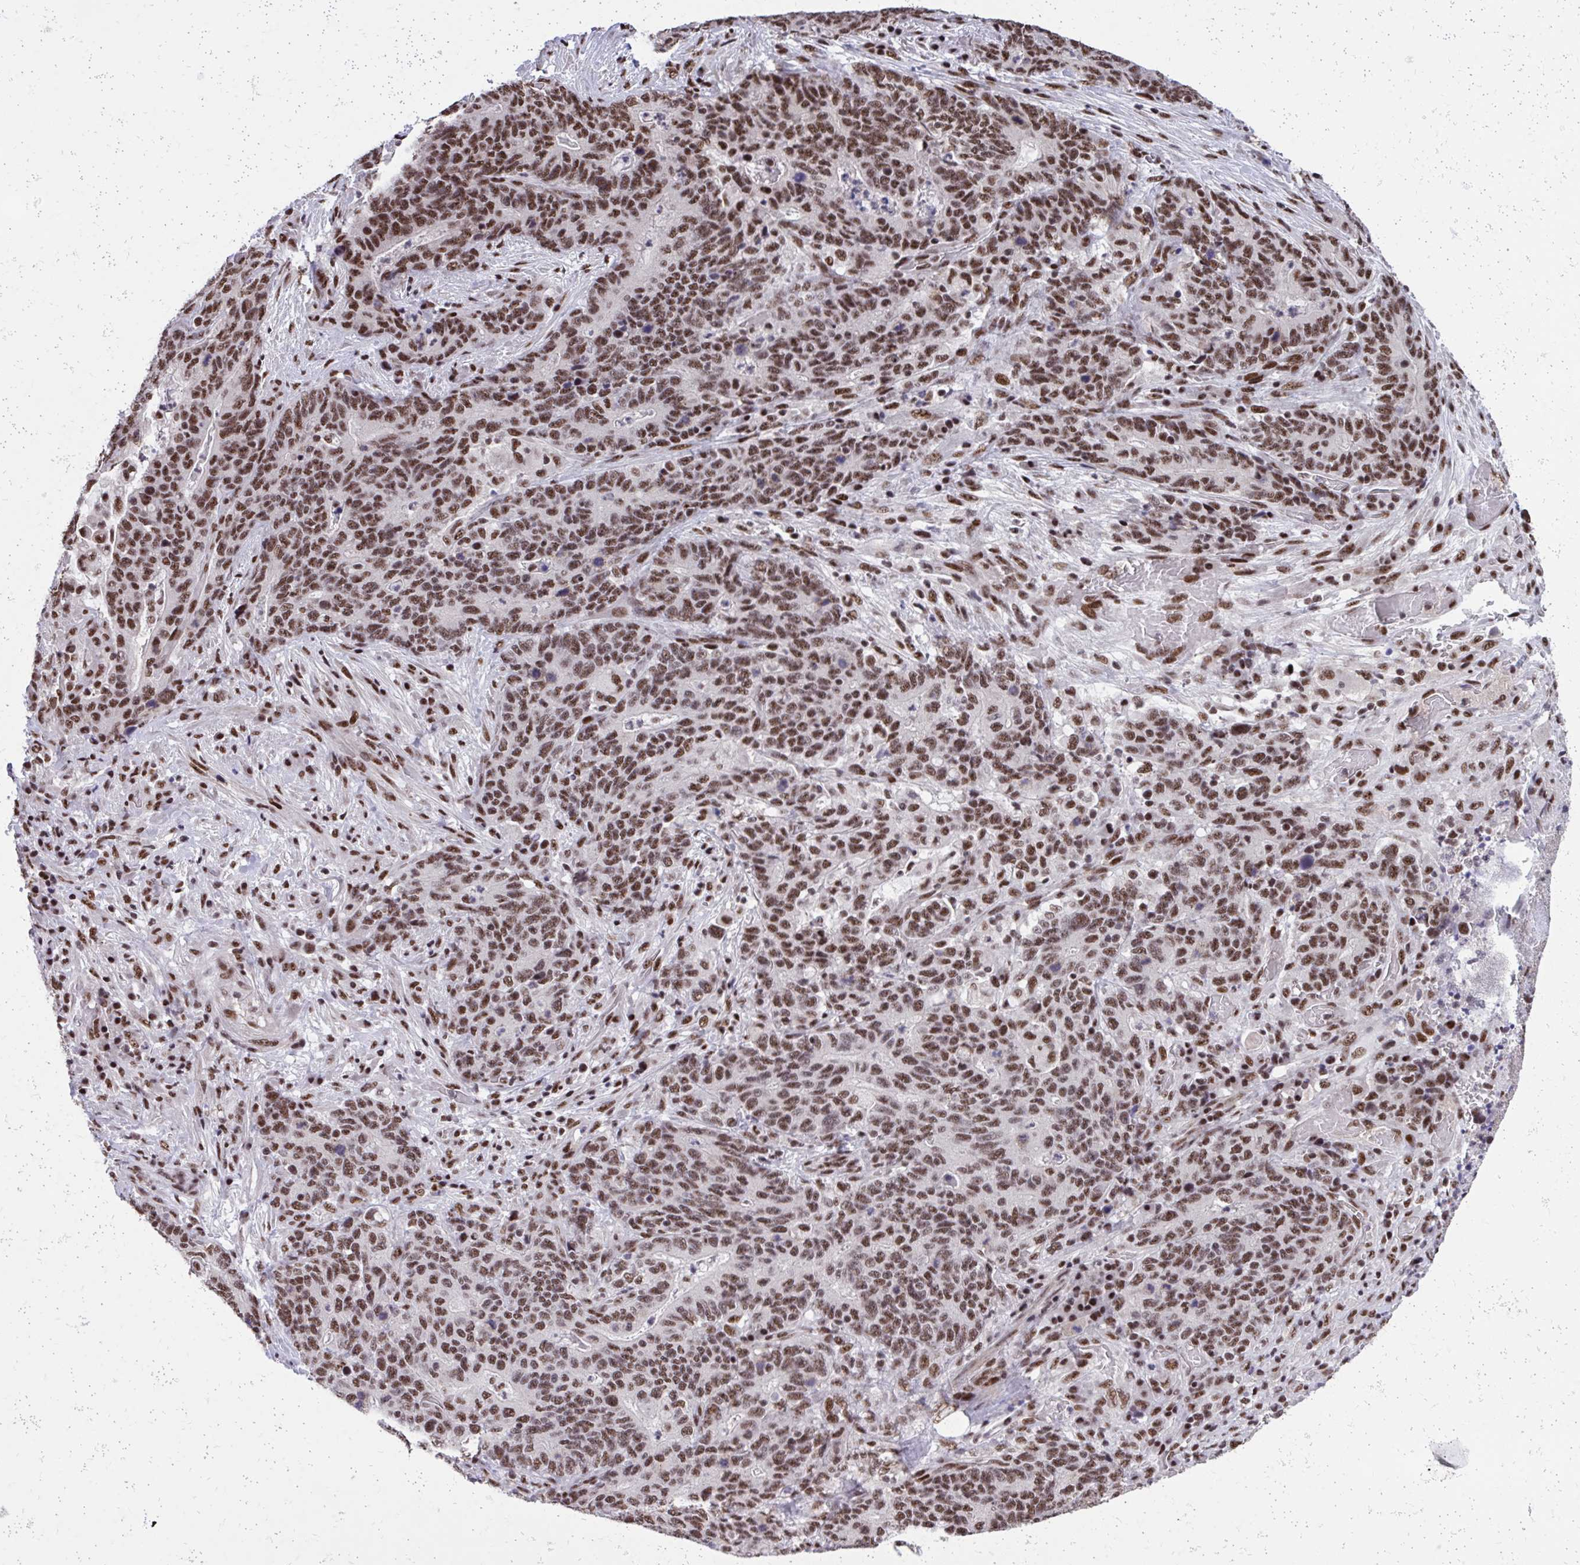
{"staining": {"intensity": "moderate", "quantity": ">75%", "location": "nuclear"}, "tissue": "stomach cancer", "cell_type": "Tumor cells", "image_type": "cancer", "snomed": [{"axis": "morphology", "description": "Normal tissue, NOS"}, {"axis": "morphology", "description": "Adenocarcinoma, NOS"}, {"axis": "topography", "description": "Stomach"}], "caption": "Human stomach cancer stained with a protein marker displays moderate staining in tumor cells.", "gene": "SYNE4", "patient": {"sex": "female", "age": 64}}